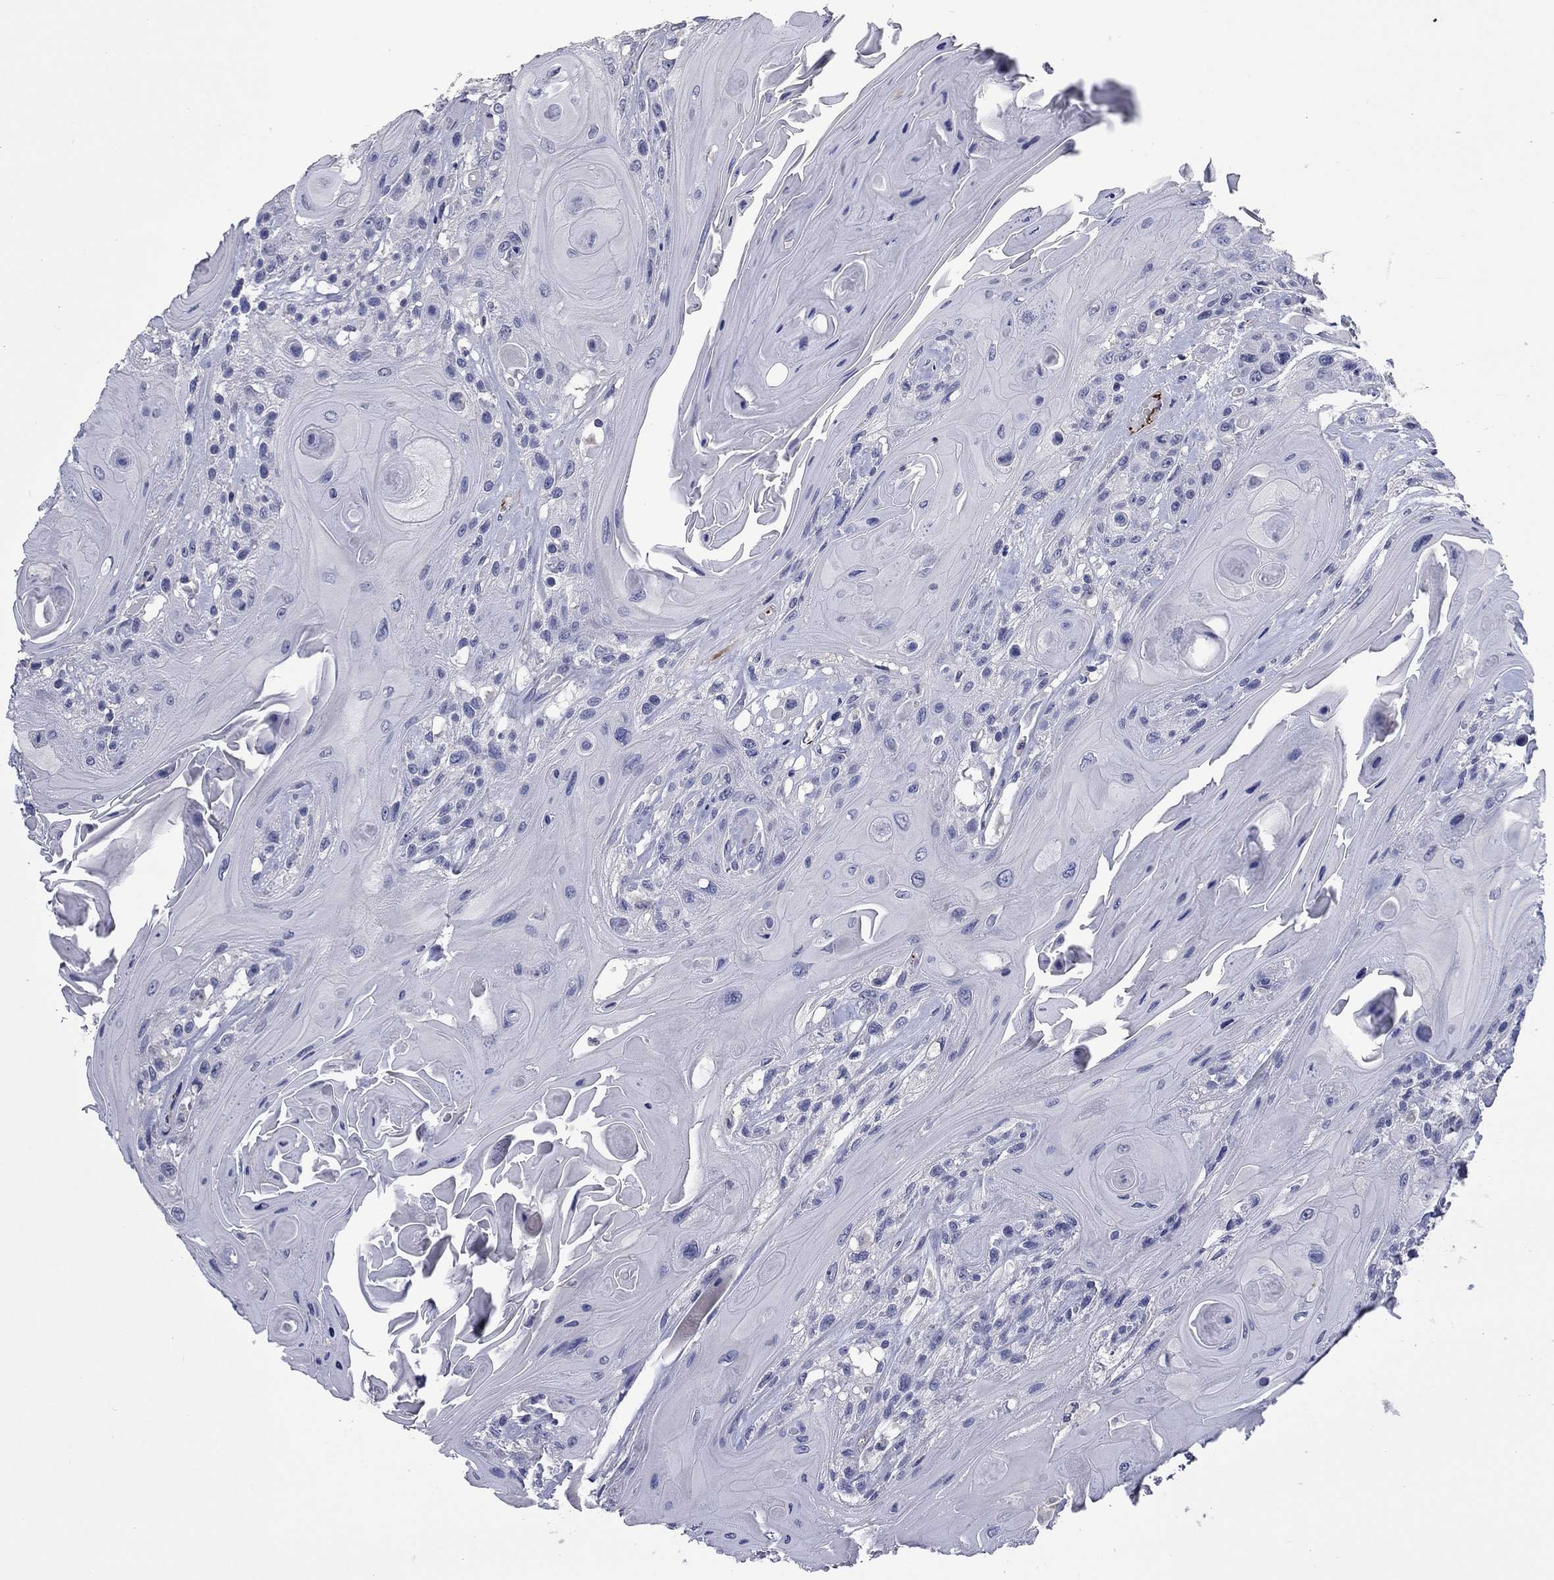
{"staining": {"intensity": "negative", "quantity": "none", "location": "none"}, "tissue": "head and neck cancer", "cell_type": "Tumor cells", "image_type": "cancer", "snomed": [{"axis": "morphology", "description": "Squamous cell carcinoma, NOS"}, {"axis": "topography", "description": "Head-Neck"}], "caption": "There is no significant staining in tumor cells of squamous cell carcinoma (head and neck).", "gene": "PLEK", "patient": {"sex": "female", "age": 59}}